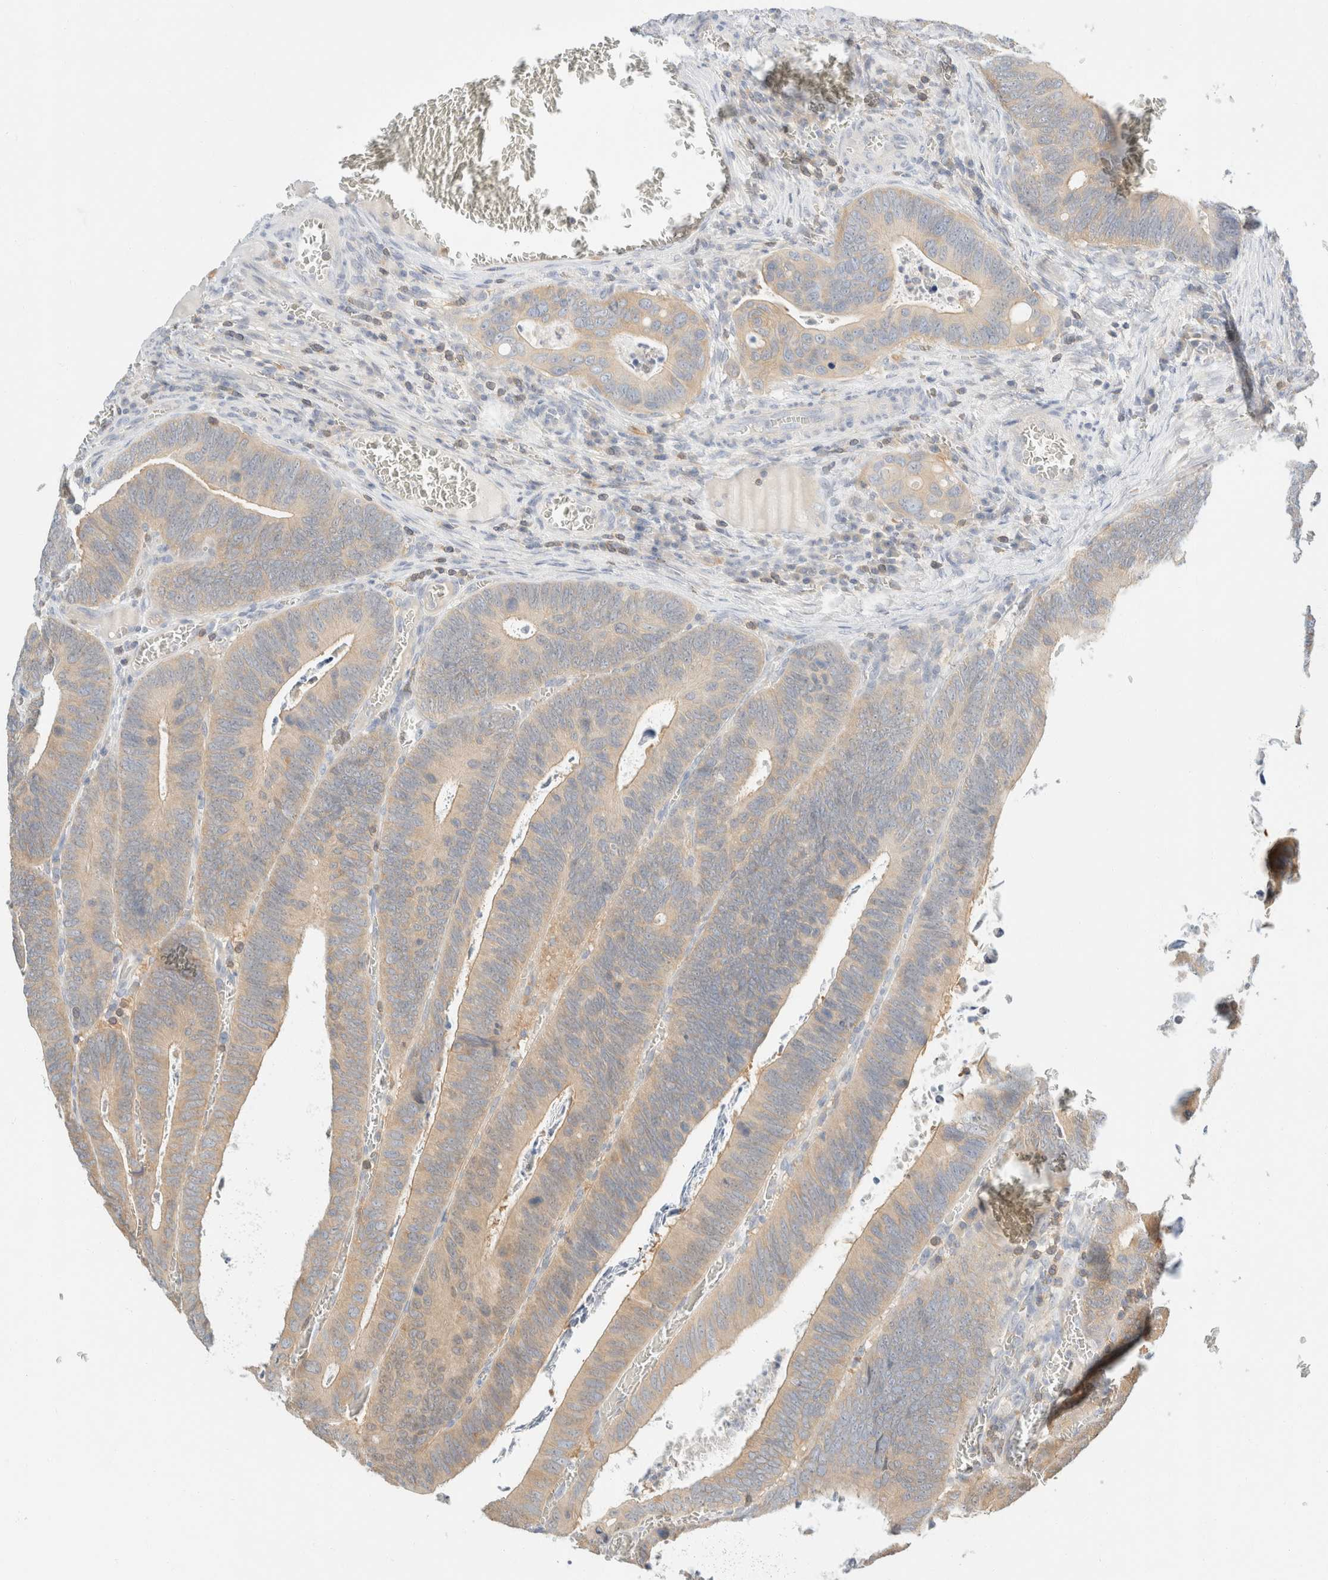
{"staining": {"intensity": "weak", "quantity": ">75%", "location": "cytoplasmic/membranous"}, "tissue": "colorectal cancer", "cell_type": "Tumor cells", "image_type": "cancer", "snomed": [{"axis": "morphology", "description": "Inflammation, NOS"}, {"axis": "morphology", "description": "Adenocarcinoma, NOS"}, {"axis": "topography", "description": "Colon"}], "caption": "Protein expression analysis of colorectal cancer (adenocarcinoma) displays weak cytoplasmic/membranous staining in approximately >75% of tumor cells.", "gene": "SH3GLB2", "patient": {"sex": "male", "age": 72}}